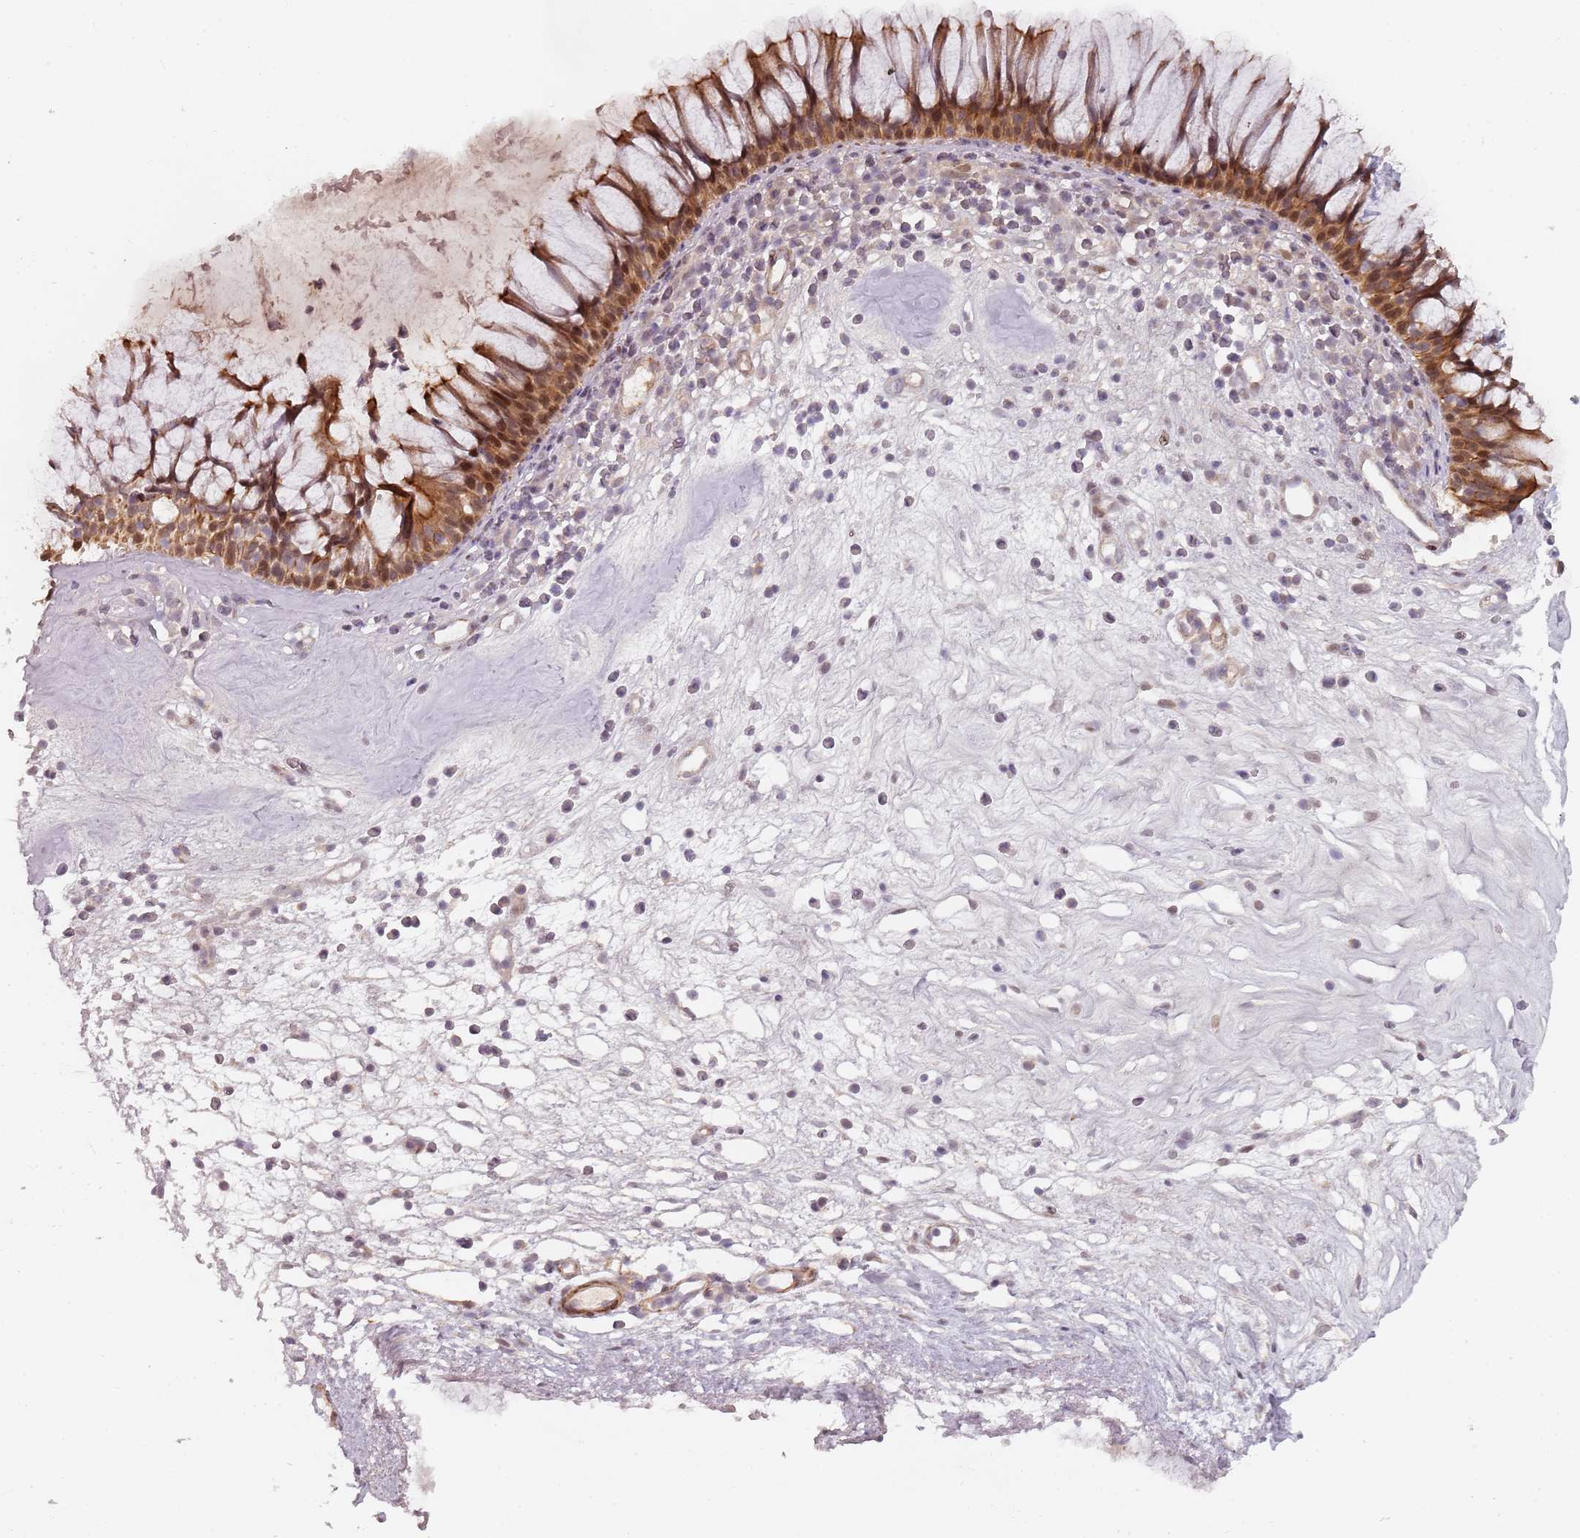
{"staining": {"intensity": "strong", "quantity": ">75%", "location": "cytoplasmic/membranous,nuclear"}, "tissue": "nasopharynx", "cell_type": "Respiratory epithelial cells", "image_type": "normal", "snomed": [{"axis": "morphology", "description": "Normal tissue, NOS"}, {"axis": "morphology", "description": "Inflammation, NOS"}, {"axis": "topography", "description": "Nasopharynx"}], "caption": "Respiratory epithelial cells display strong cytoplasmic/membranous,nuclear expression in about >75% of cells in benign nasopharynx.", "gene": "RPS6KA2", "patient": {"sex": "male", "age": 70}}